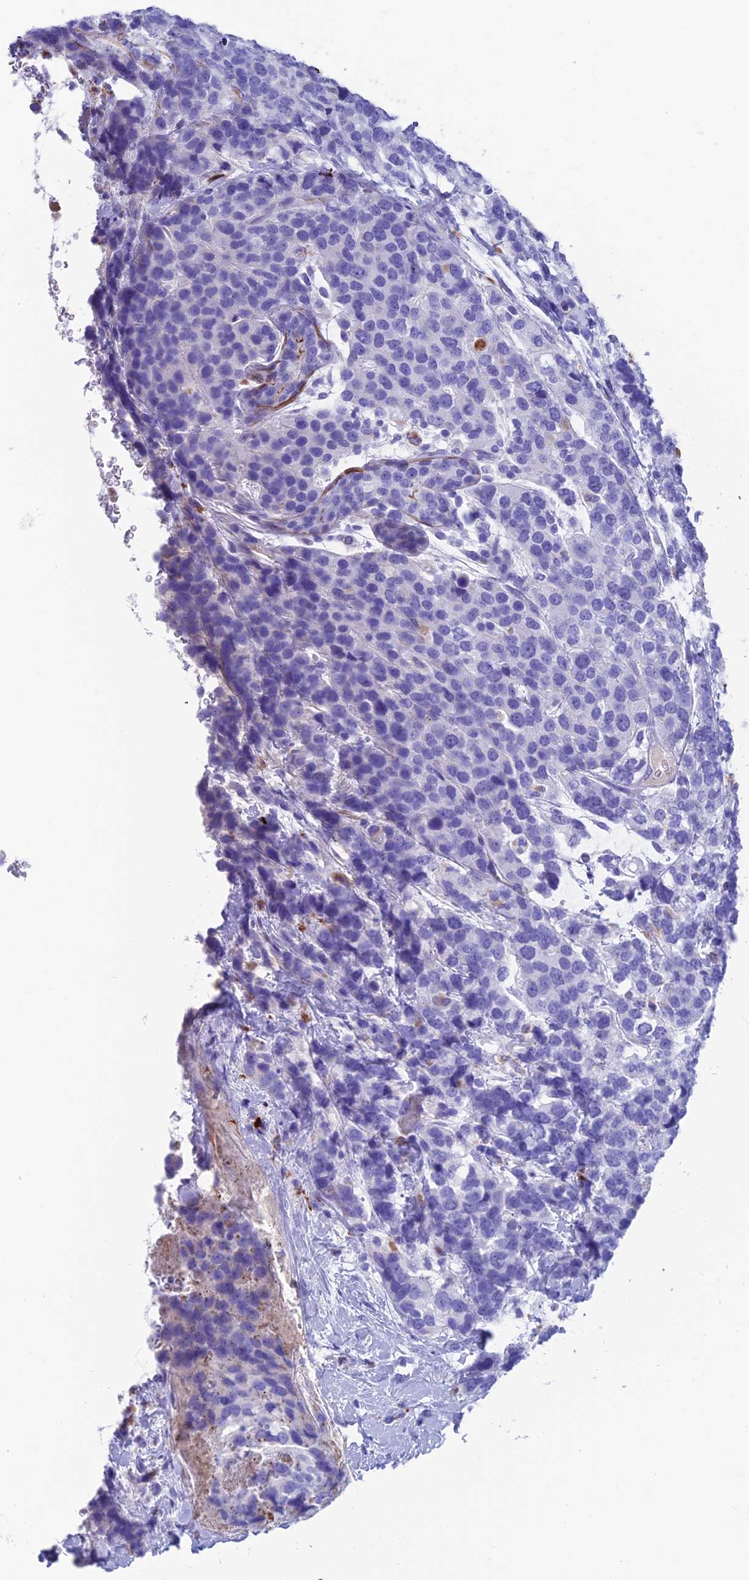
{"staining": {"intensity": "negative", "quantity": "none", "location": "none"}, "tissue": "breast cancer", "cell_type": "Tumor cells", "image_type": "cancer", "snomed": [{"axis": "morphology", "description": "Lobular carcinoma"}, {"axis": "topography", "description": "Breast"}], "caption": "Micrograph shows no protein positivity in tumor cells of breast lobular carcinoma tissue. (DAB IHC, high magnification).", "gene": "GNG11", "patient": {"sex": "female", "age": 59}}